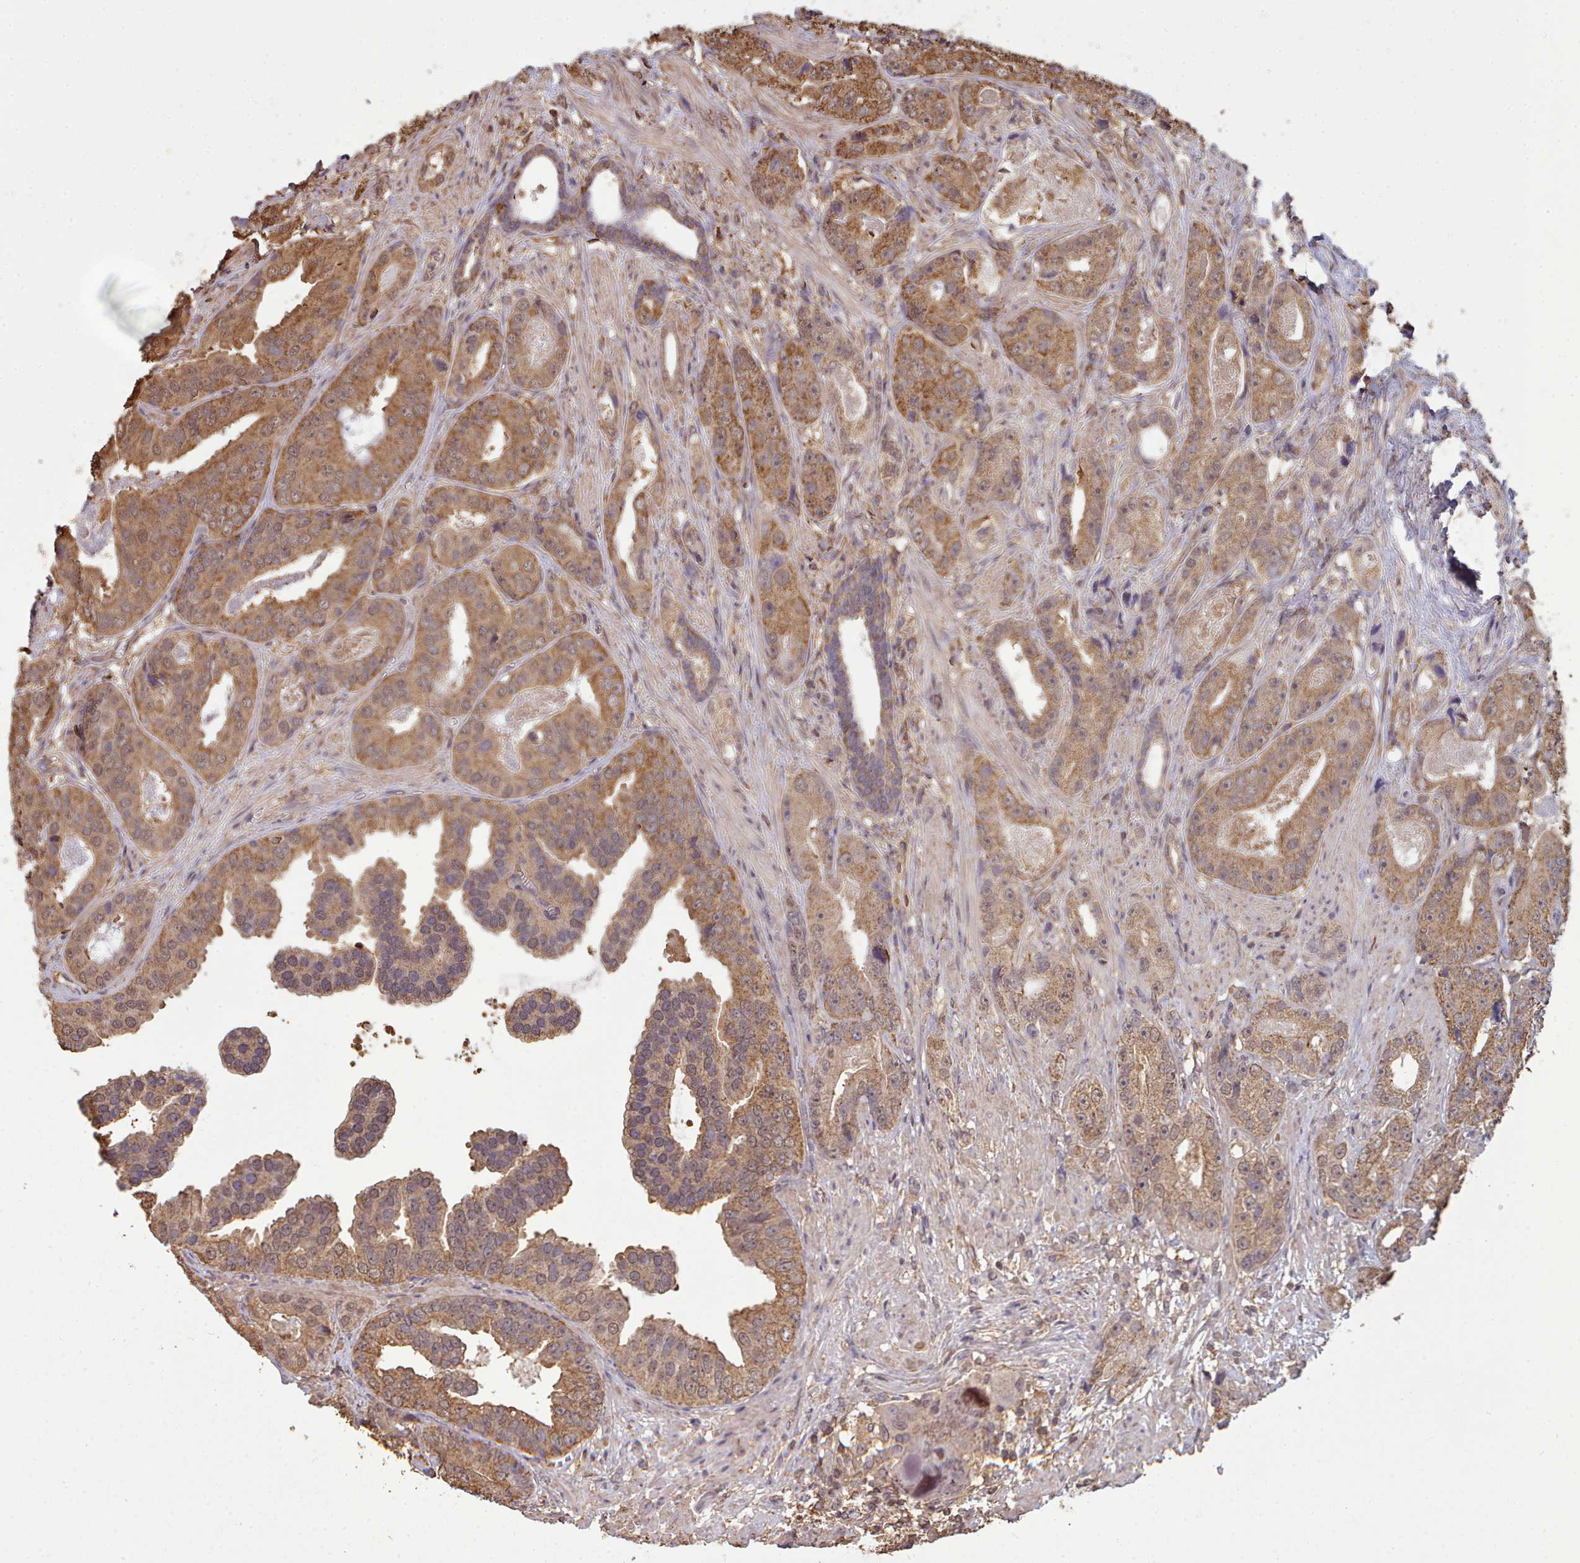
{"staining": {"intensity": "moderate", "quantity": ">75%", "location": "cytoplasmic/membranous"}, "tissue": "prostate cancer", "cell_type": "Tumor cells", "image_type": "cancer", "snomed": [{"axis": "morphology", "description": "Adenocarcinoma, High grade"}, {"axis": "topography", "description": "Prostate"}], "caption": "Protein staining displays moderate cytoplasmic/membranous staining in about >75% of tumor cells in prostate cancer. The protein is stained brown, and the nuclei are stained in blue (DAB IHC with brightfield microscopy, high magnification).", "gene": "METRN", "patient": {"sex": "male", "age": 71}}